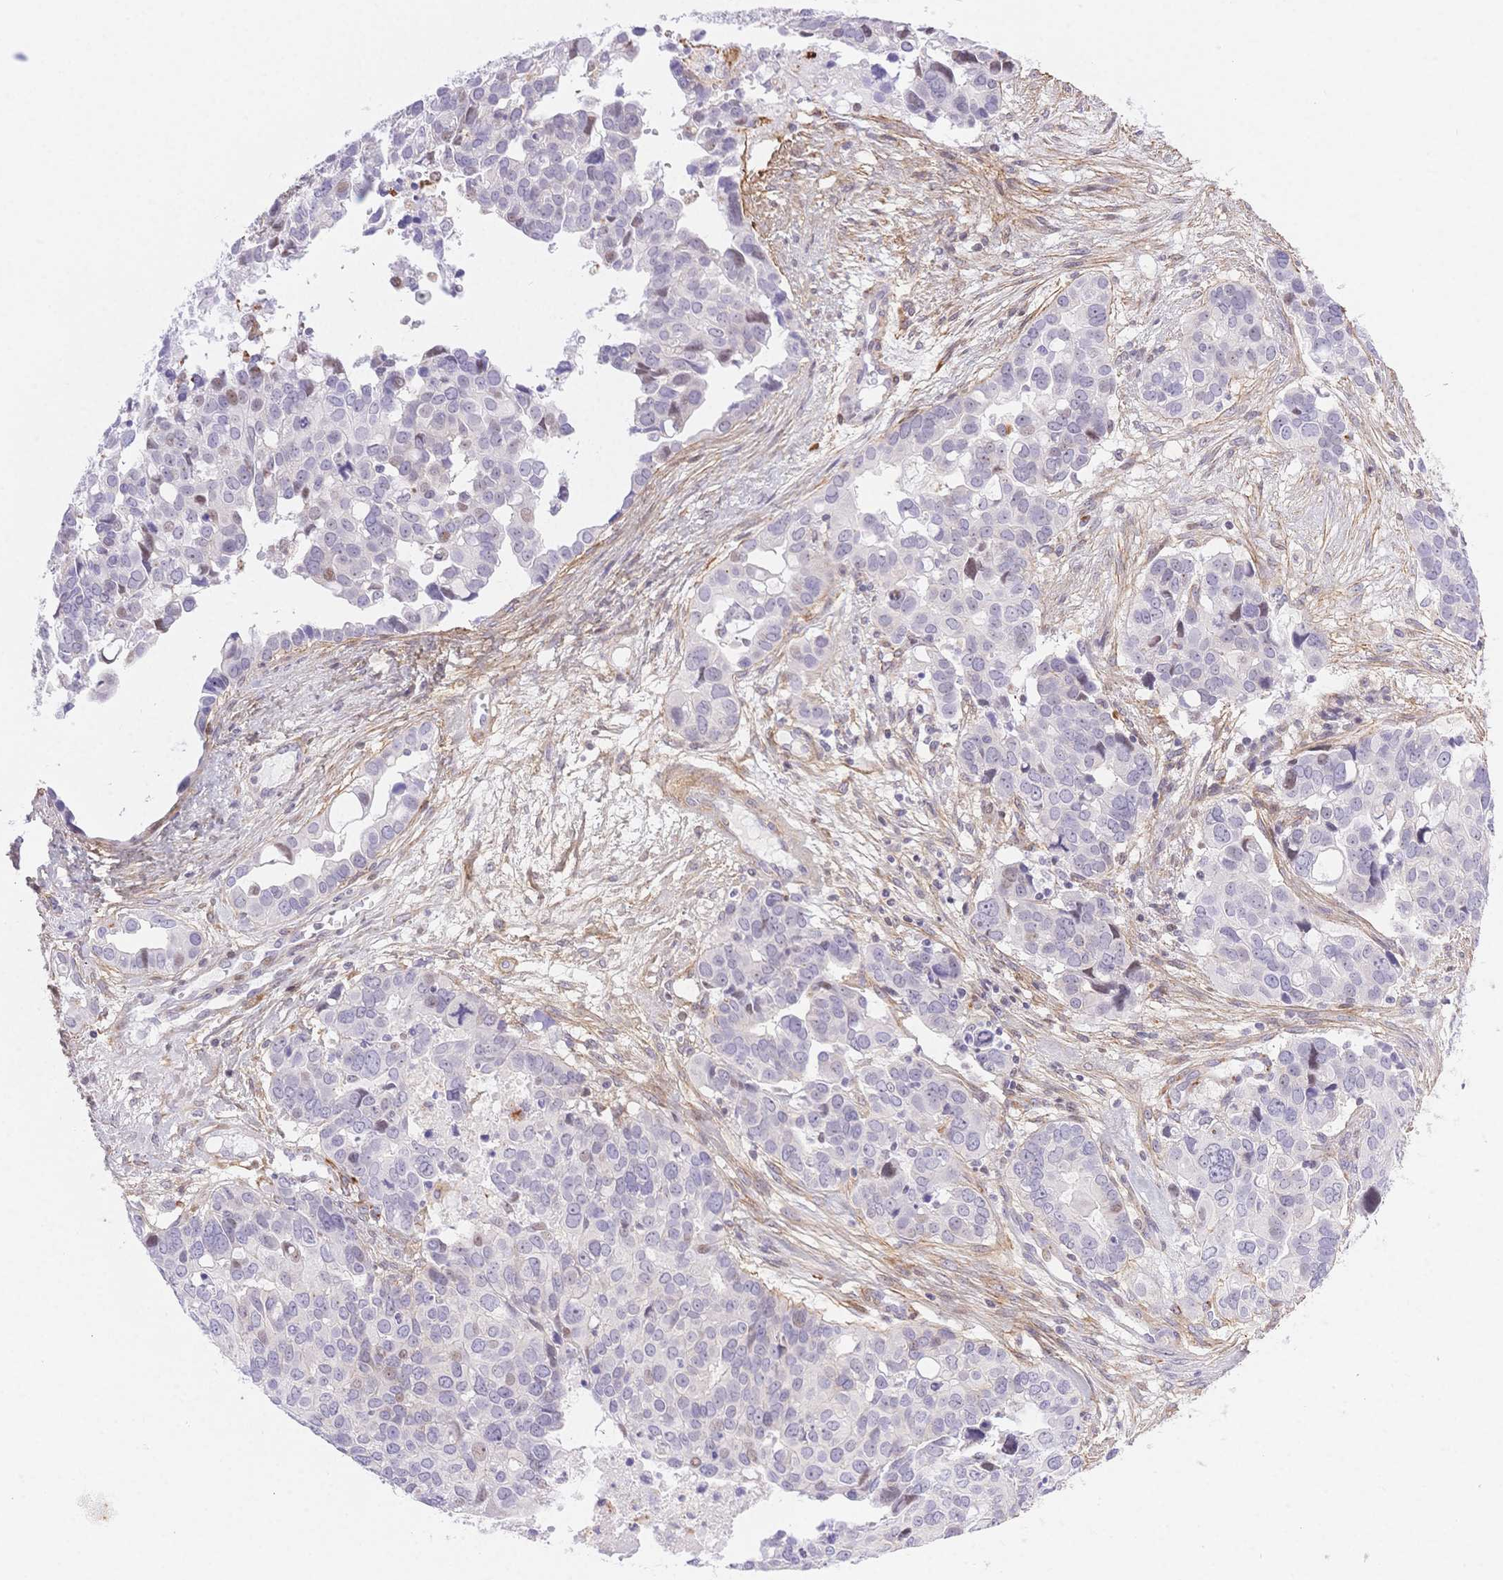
{"staining": {"intensity": "weak", "quantity": "<25%", "location": "nuclear"}, "tissue": "ovarian cancer", "cell_type": "Tumor cells", "image_type": "cancer", "snomed": [{"axis": "morphology", "description": "Carcinoma, endometroid"}, {"axis": "topography", "description": "Ovary"}], "caption": "The immunohistochemistry (IHC) photomicrograph has no significant positivity in tumor cells of ovarian endometroid carcinoma tissue. (DAB IHC with hematoxylin counter stain).", "gene": "PDZD2", "patient": {"sex": "female", "age": 78}}